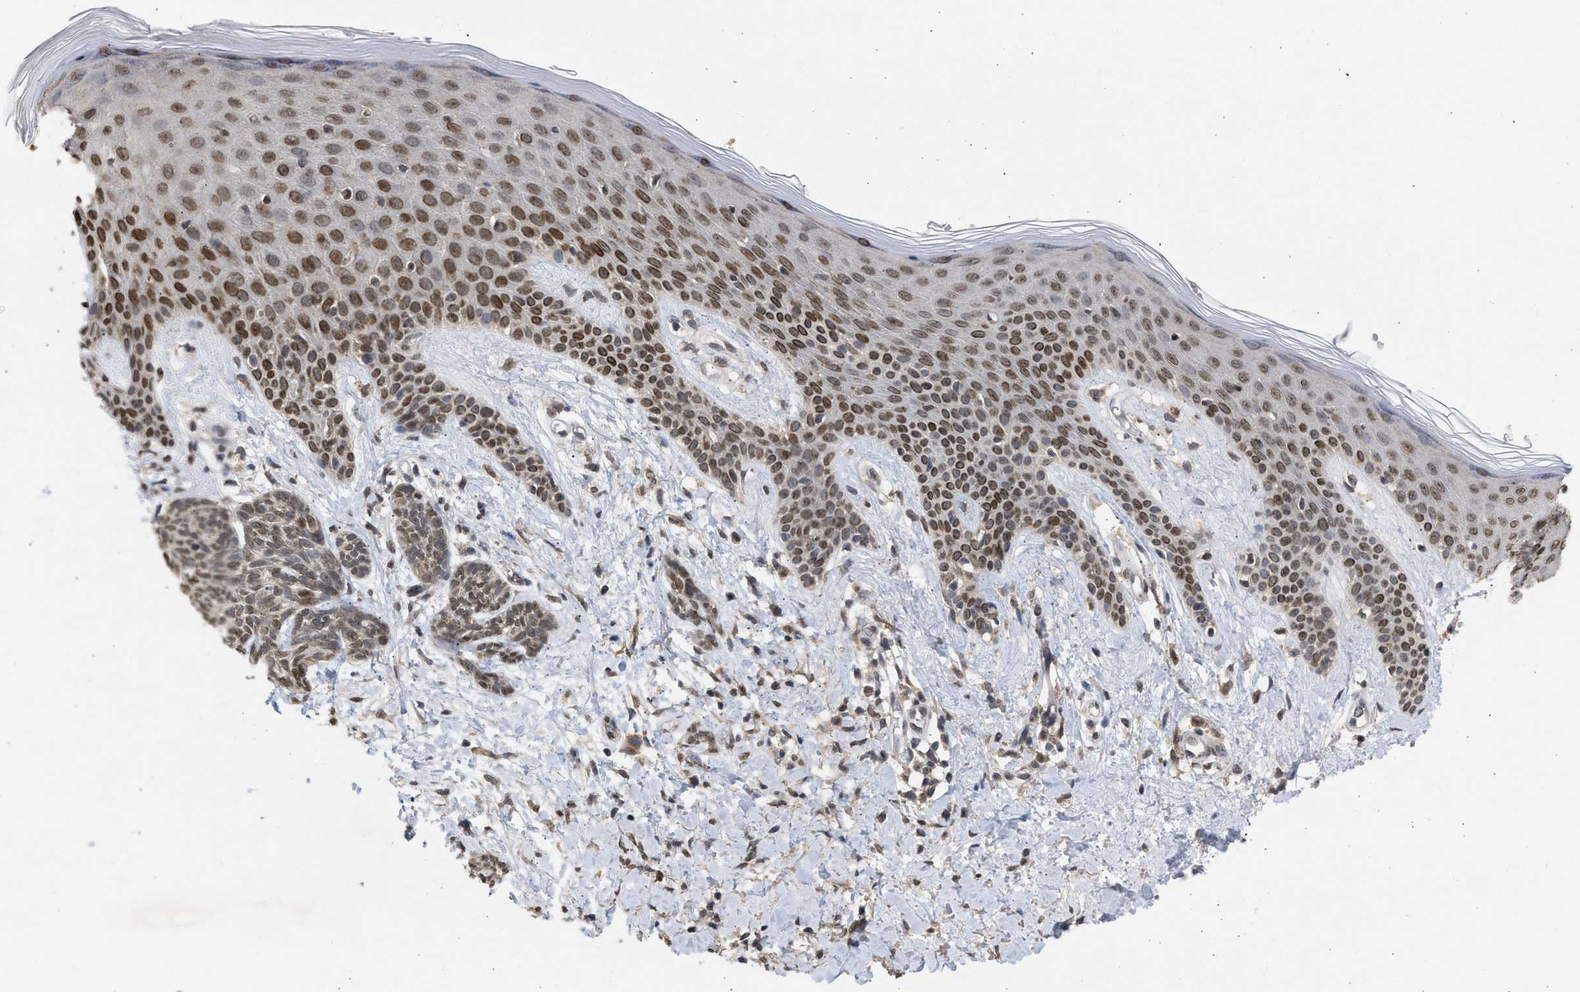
{"staining": {"intensity": "weak", "quantity": "<25%", "location": "nuclear"}, "tissue": "skin cancer", "cell_type": "Tumor cells", "image_type": "cancer", "snomed": [{"axis": "morphology", "description": "Basal cell carcinoma"}, {"axis": "topography", "description": "Skin"}], "caption": "A high-resolution image shows IHC staining of skin cancer (basal cell carcinoma), which shows no significant staining in tumor cells.", "gene": "NUP35", "patient": {"sex": "female", "age": 59}}